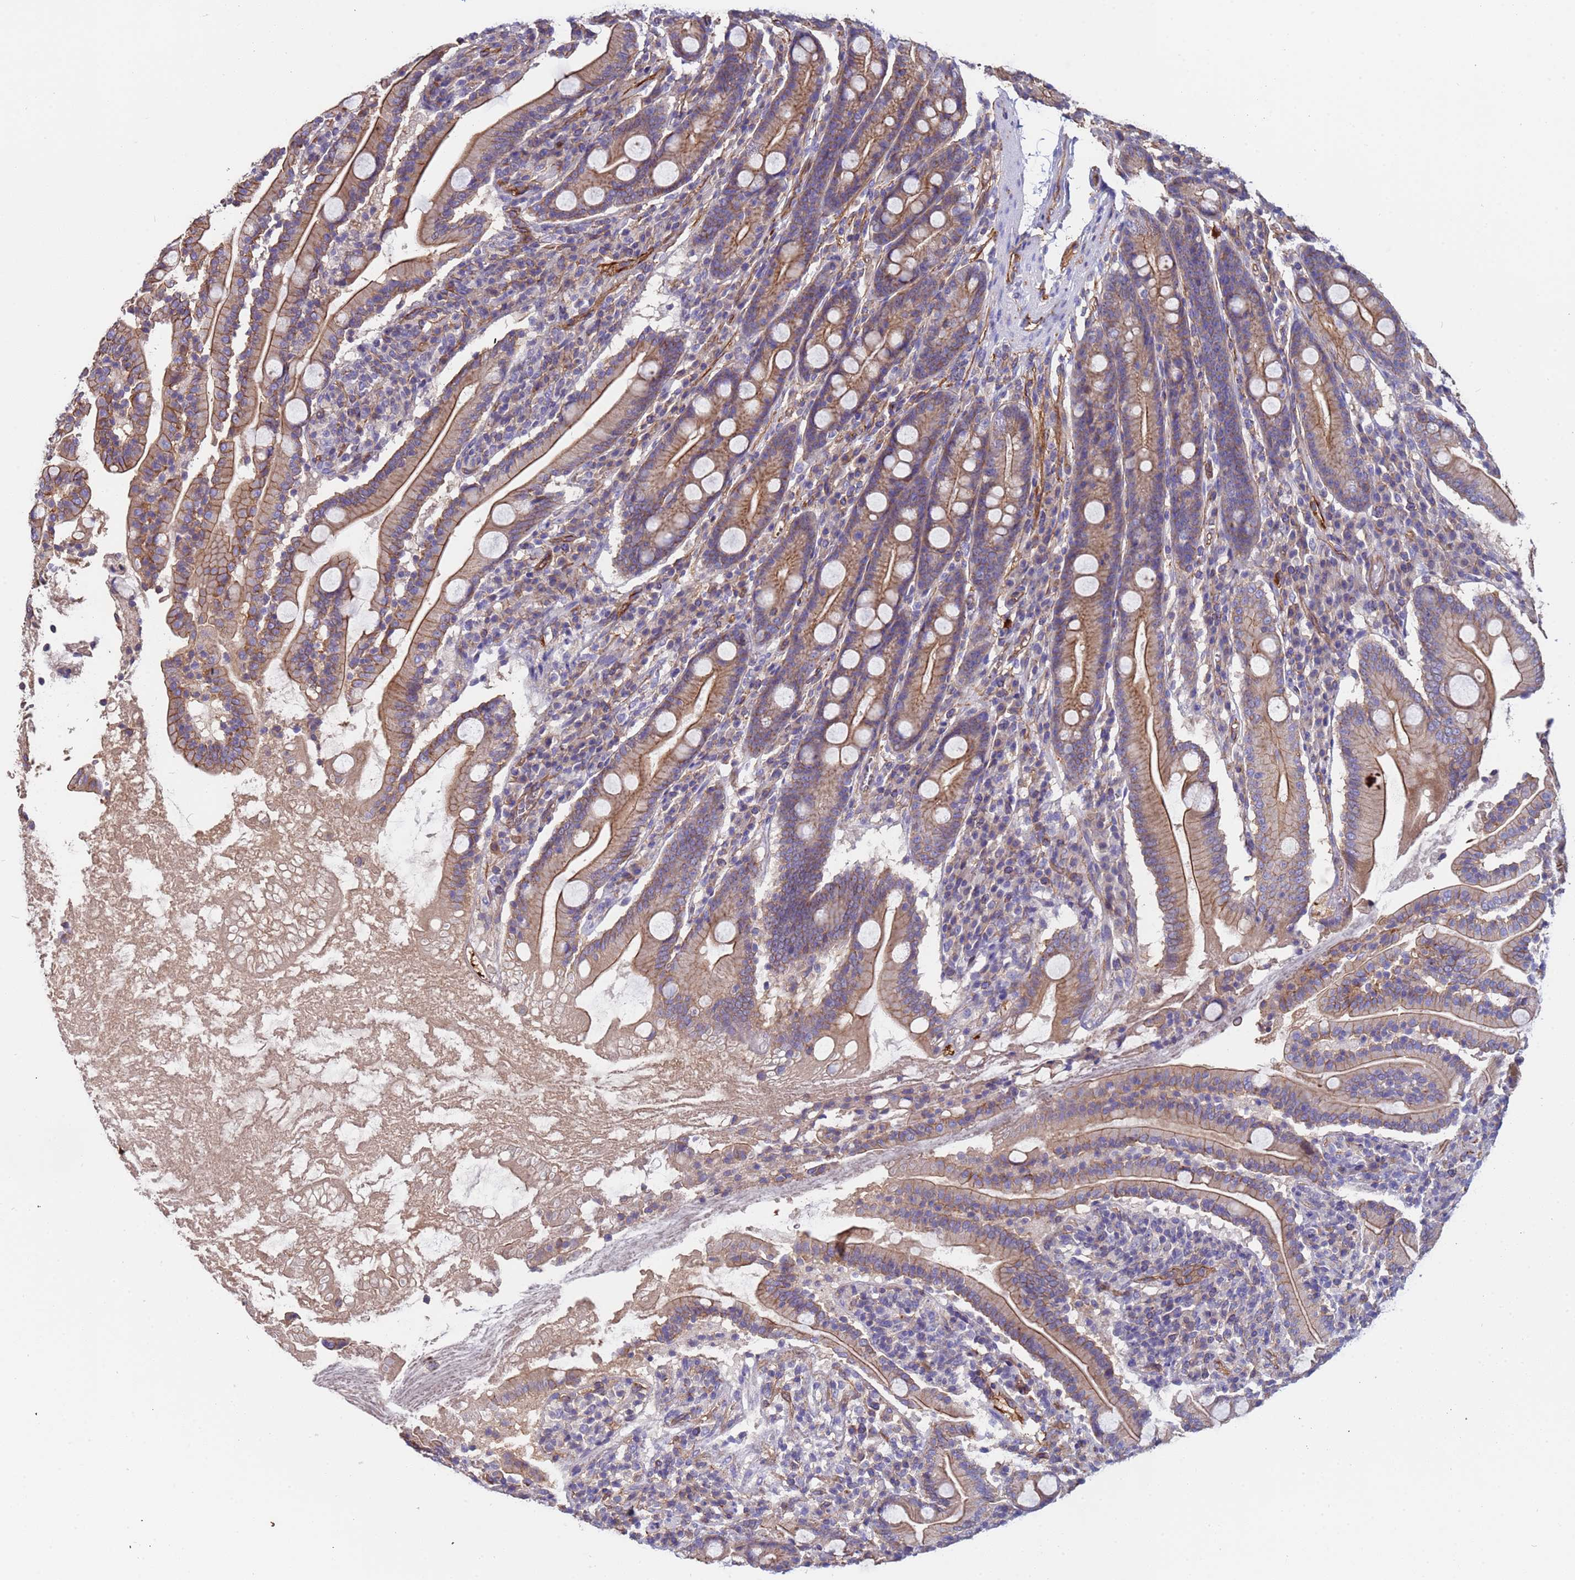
{"staining": {"intensity": "moderate", "quantity": ">75%", "location": "cytoplasmic/membranous"}, "tissue": "duodenum", "cell_type": "Glandular cells", "image_type": "normal", "snomed": [{"axis": "morphology", "description": "Normal tissue, NOS"}, {"axis": "topography", "description": "Duodenum"}], "caption": "The photomicrograph demonstrates immunohistochemical staining of benign duodenum. There is moderate cytoplasmic/membranous positivity is appreciated in about >75% of glandular cells. The staining was performed using DAB (3,3'-diaminobenzidine) to visualize the protein expression in brown, while the nuclei were stained in blue with hematoxylin (Magnification: 20x).", "gene": "ZNF248", "patient": {"sex": "male", "age": 35}}